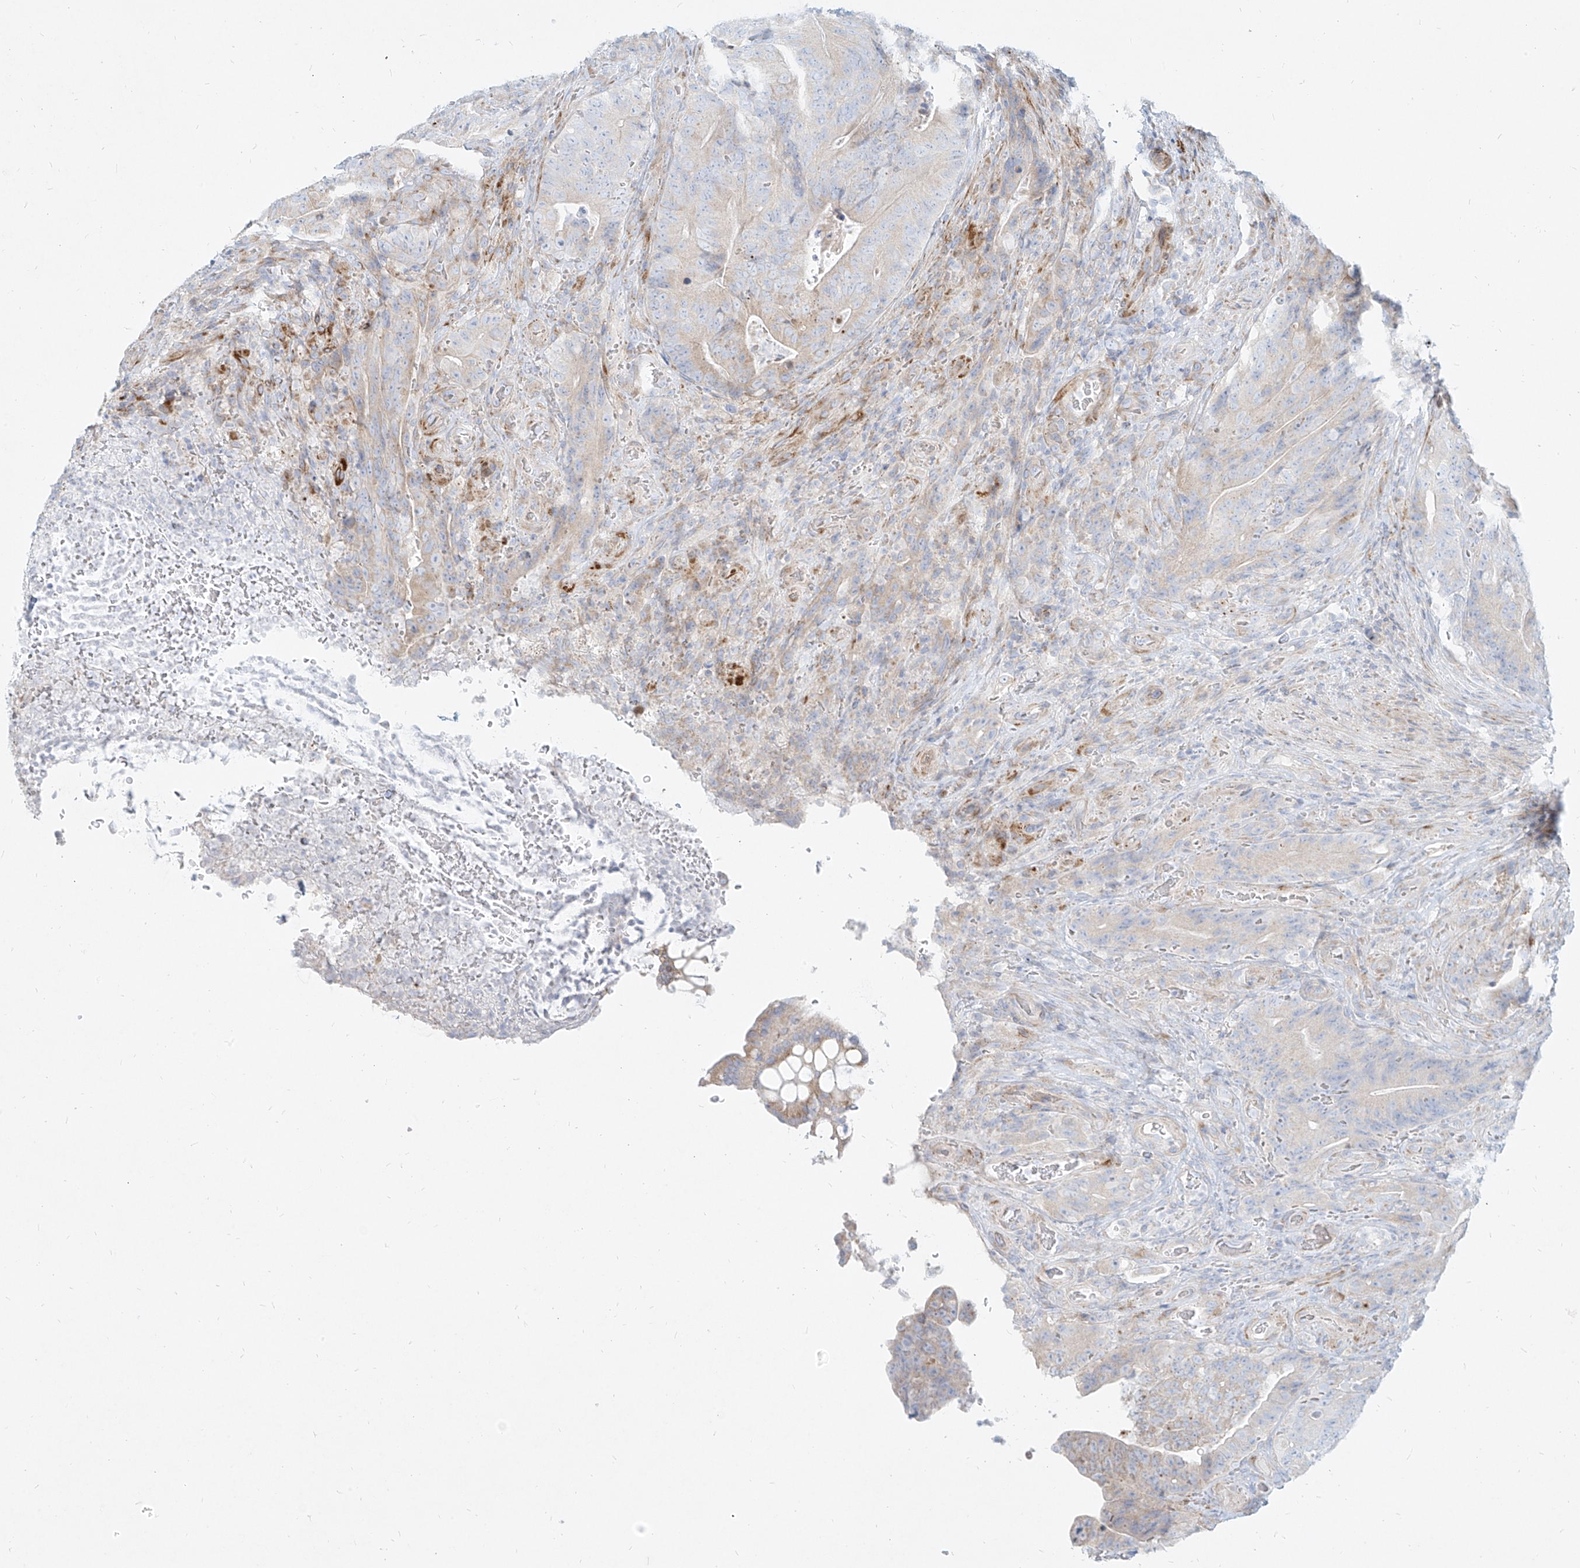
{"staining": {"intensity": "negative", "quantity": "none", "location": "none"}, "tissue": "colorectal cancer", "cell_type": "Tumor cells", "image_type": "cancer", "snomed": [{"axis": "morphology", "description": "Normal tissue, NOS"}, {"axis": "topography", "description": "Colon"}], "caption": "DAB immunohistochemical staining of human colorectal cancer displays no significant staining in tumor cells.", "gene": "MTX2", "patient": {"sex": "female", "age": 82}}